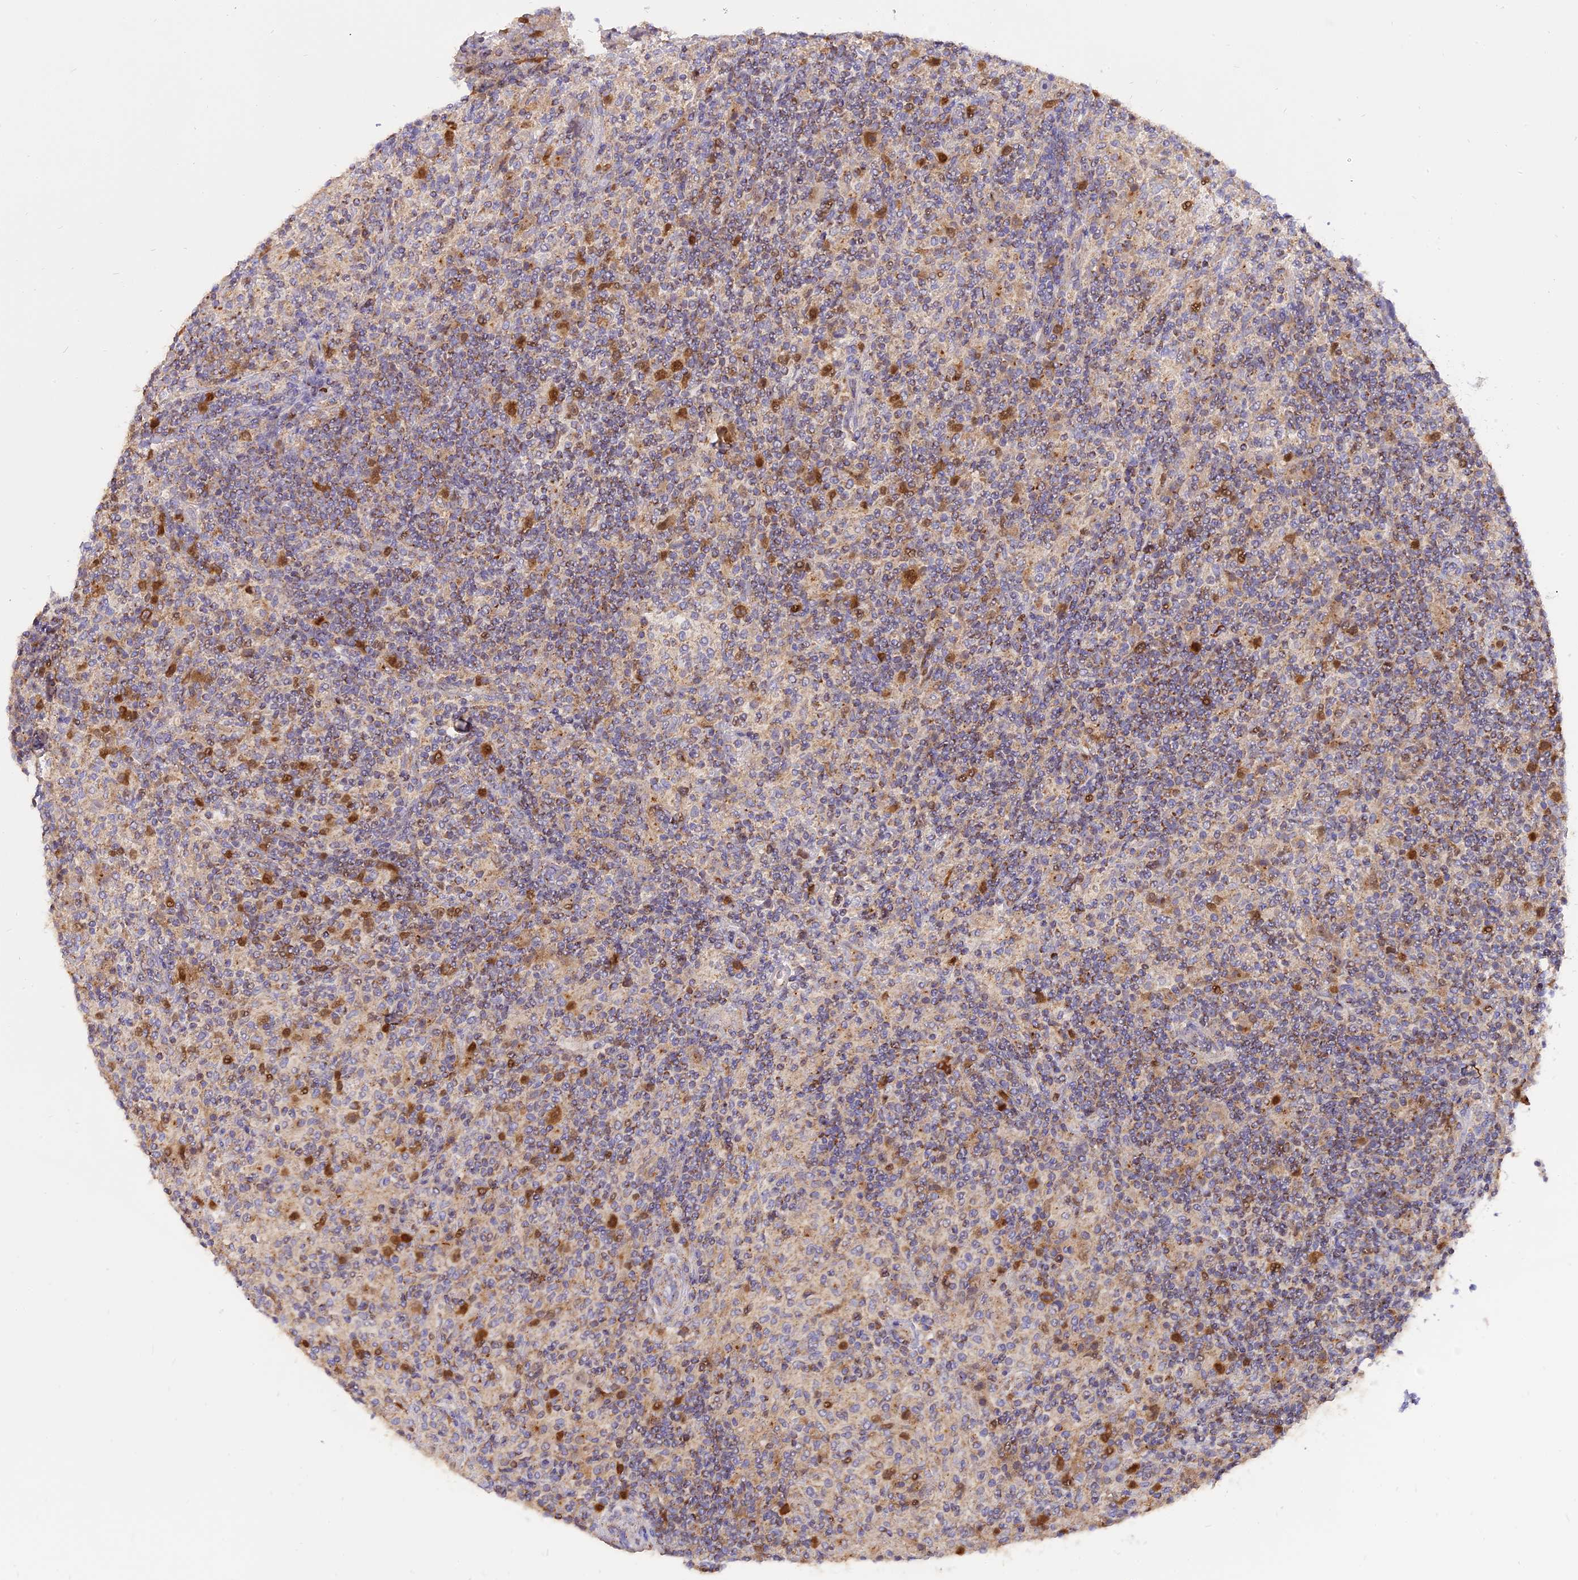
{"staining": {"intensity": "strong", "quantity": "<25%", "location": "cytoplasmic/membranous,nuclear"}, "tissue": "lymphoma", "cell_type": "Tumor cells", "image_type": "cancer", "snomed": [{"axis": "morphology", "description": "Hodgkin's disease, NOS"}, {"axis": "topography", "description": "Lymph node"}], "caption": "Immunohistochemical staining of lymphoma exhibits medium levels of strong cytoplasmic/membranous and nuclear protein staining in about <25% of tumor cells.", "gene": "CENPV", "patient": {"sex": "male", "age": 70}}